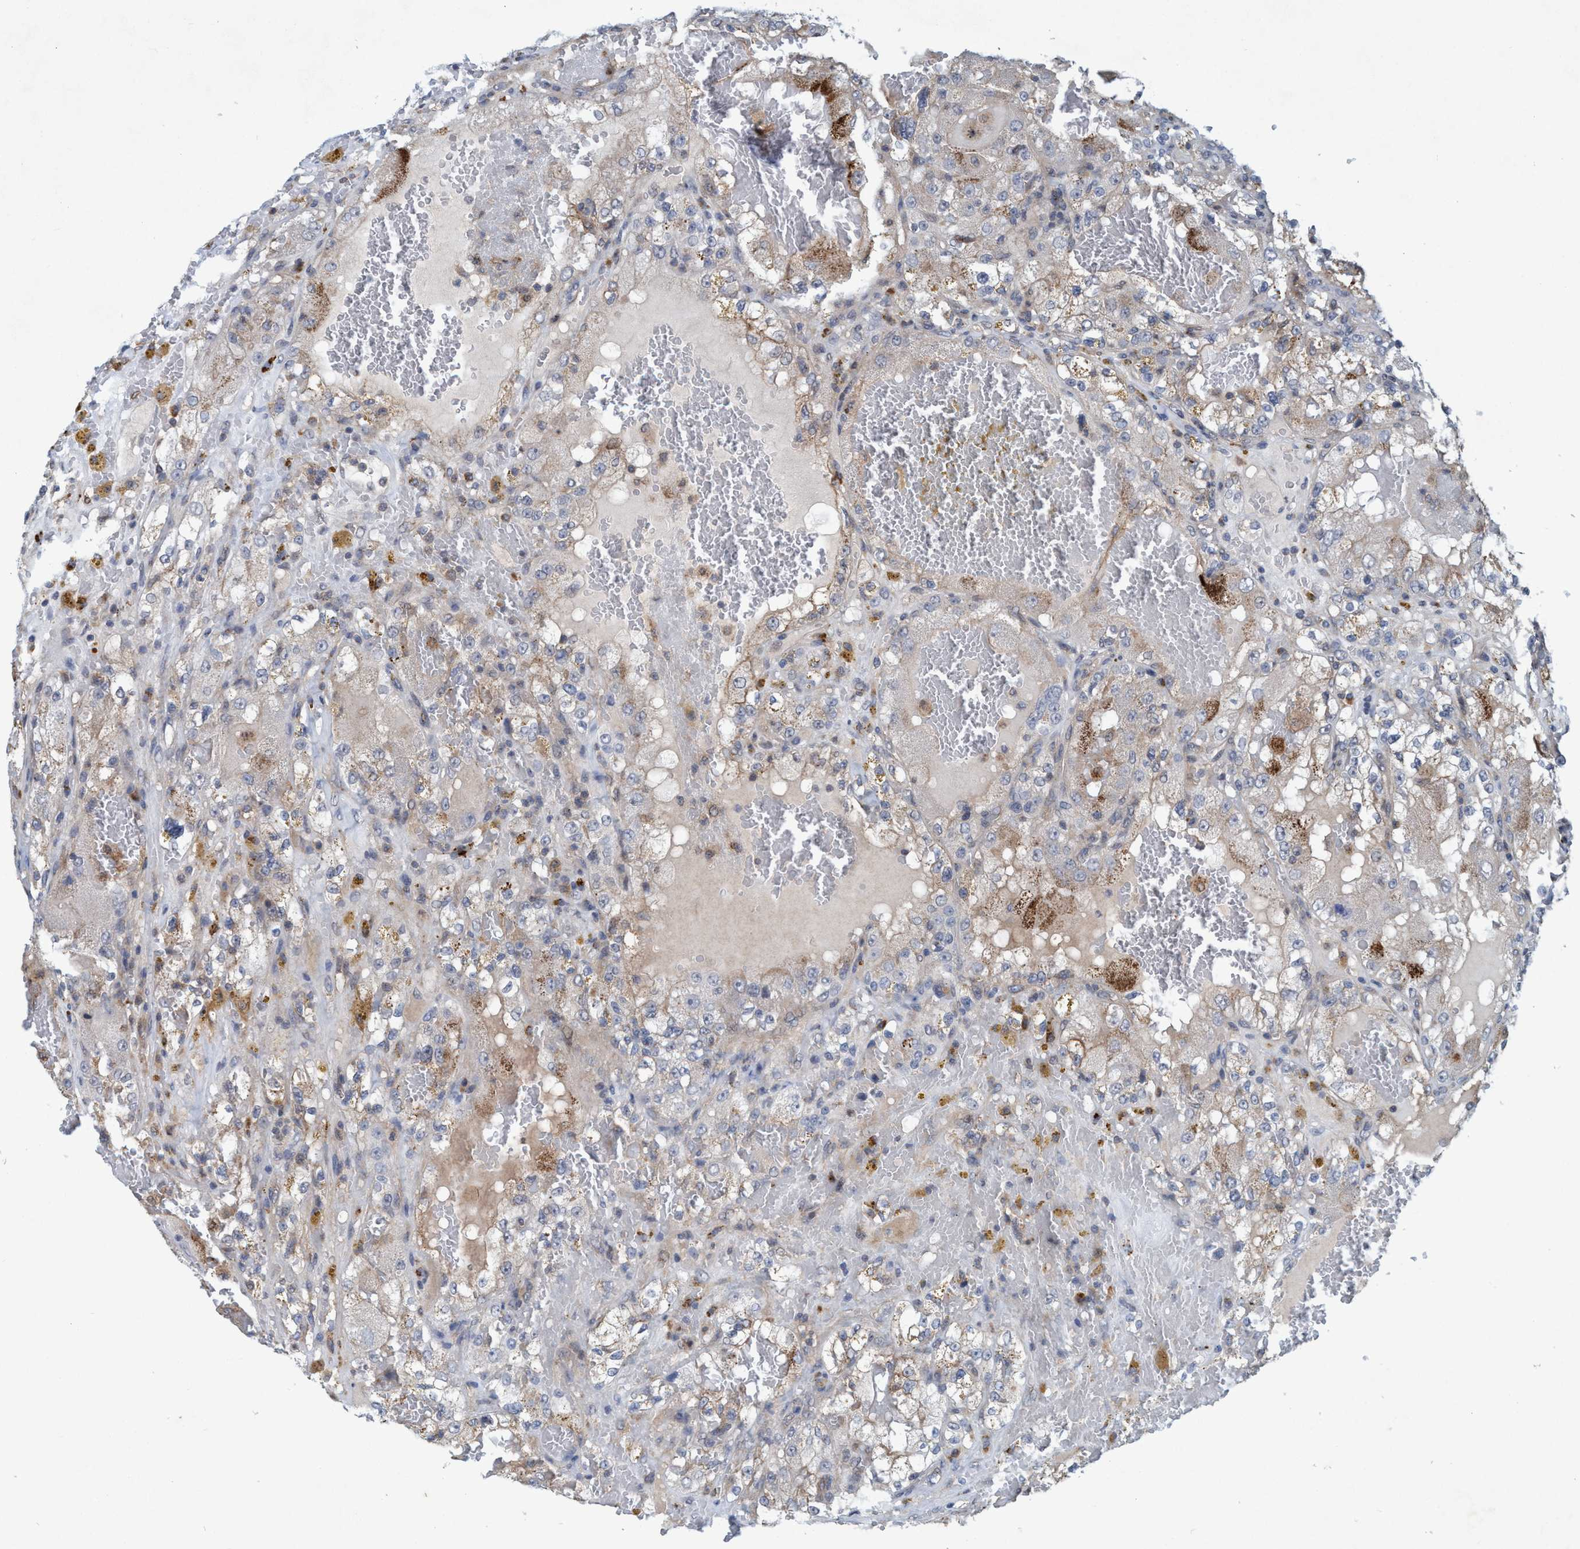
{"staining": {"intensity": "moderate", "quantity": "<25%", "location": "cytoplasmic/membranous"}, "tissue": "renal cancer", "cell_type": "Tumor cells", "image_type": "cancer", "snomed": [{"axis": "morphology", "description": "Normal tissue, NOS"}, {"axis": "morphology", "description": "Adenocarcinoma, NOS"}, {"axis": "topography", "description": "Kidney"}], "caption": "Protein staining of renal cancer tissue demonstrates moderate cytoplasmic/membranous expression in approximately <25% of tumor cells.", "gene": "TRIM65", "patient": {"sex": "male", "age": 61}}